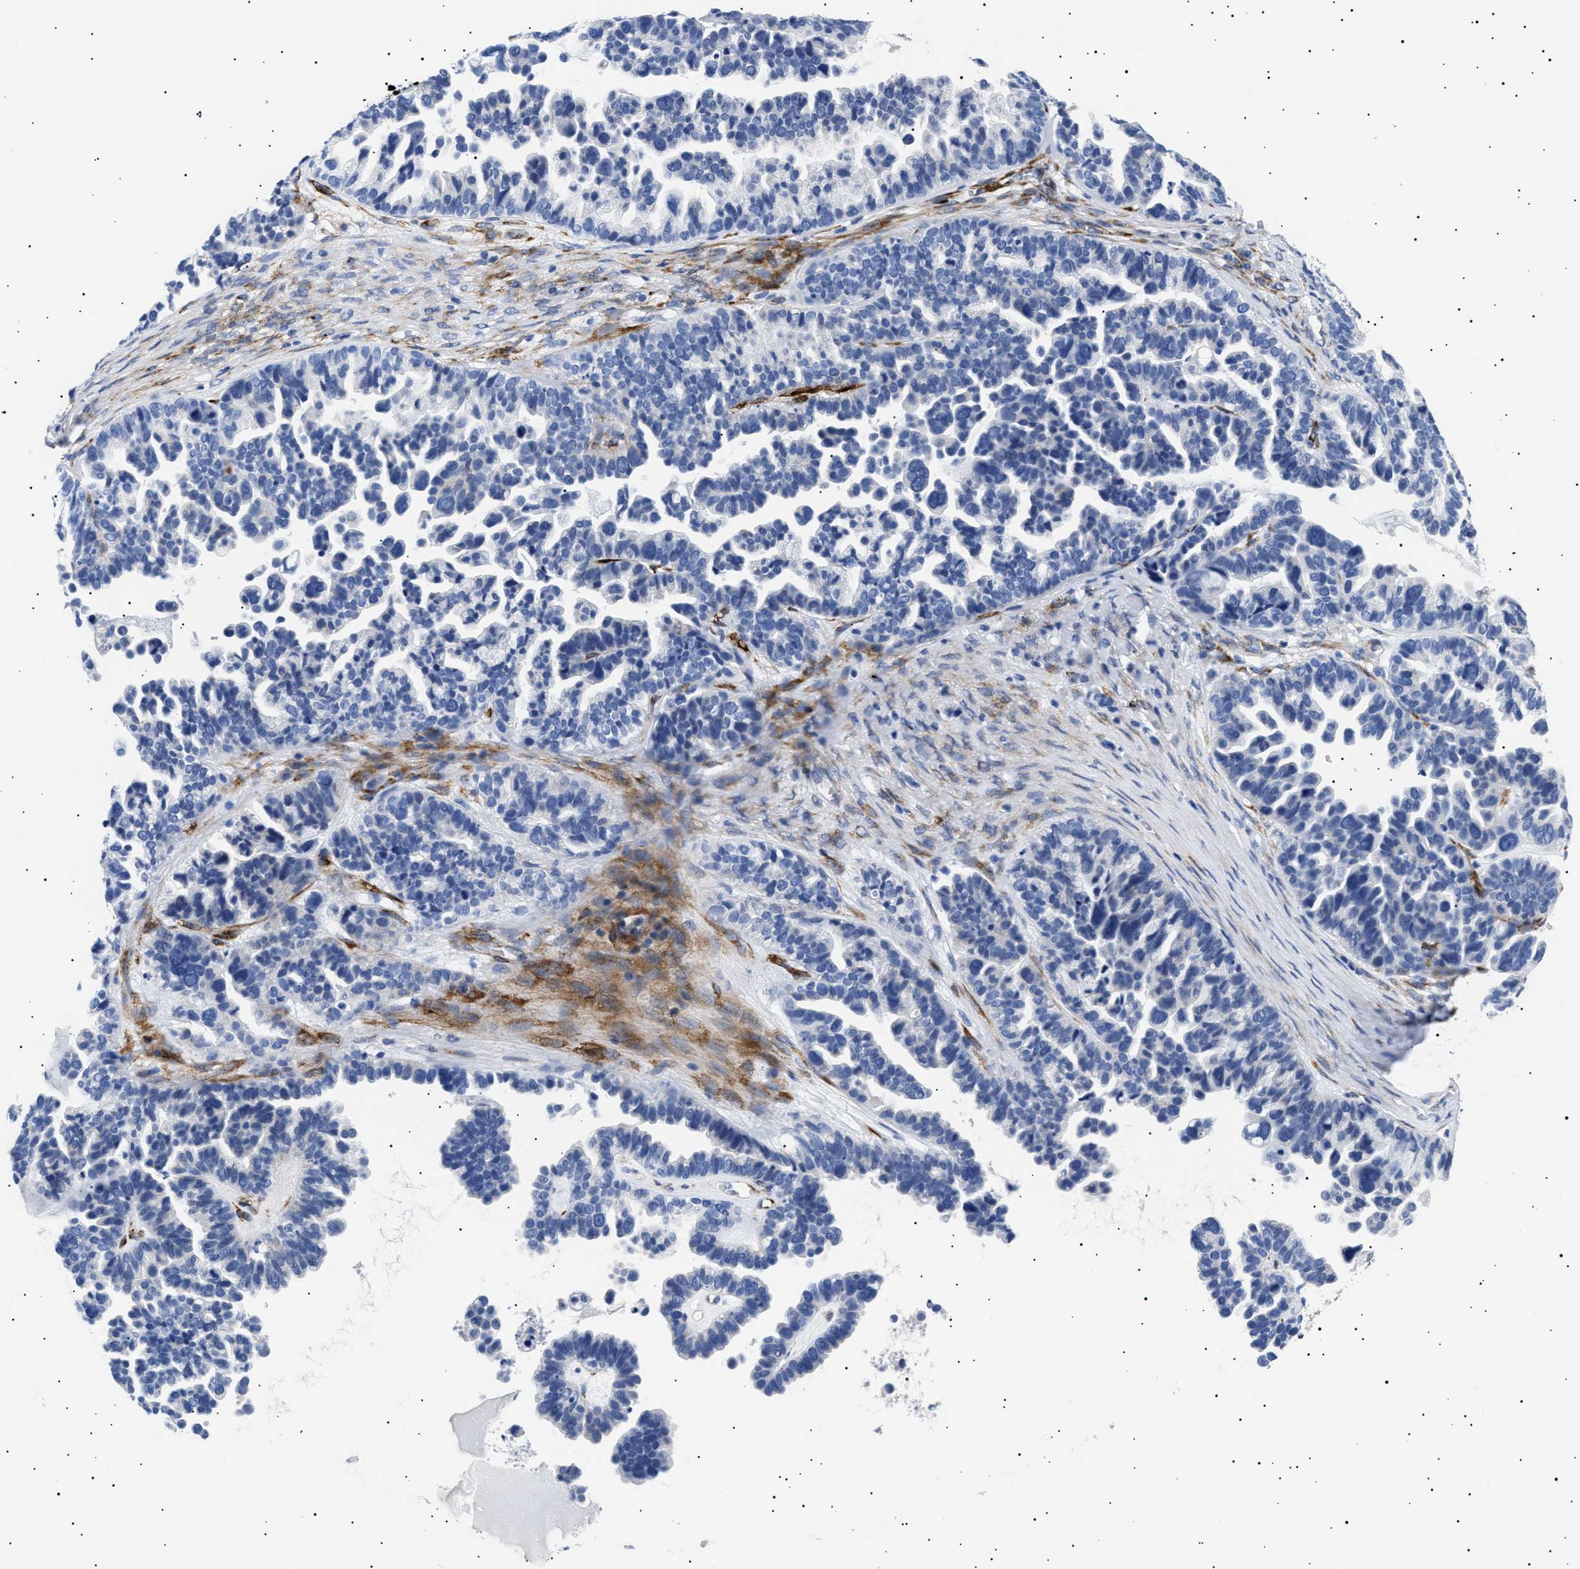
{"staining": {"intensity": "negative", "quantity": "none", "location": "none"}, "tissue": "ovarian cancer", "cell_type": "Tumor cells", "image_type": "cancer", "snomed": [{"axis": "morphology", "description": "Cystadenocarcinoma, serous, NOS"}, {"axis": "topography", "description": "Ovary"}], "caption": "Tumor cells are negative for protein expression in human ovarian serous cystadenocarcinoma.", "gene": "HEMGN", "patient": {"sex": "female", "age": 56}}